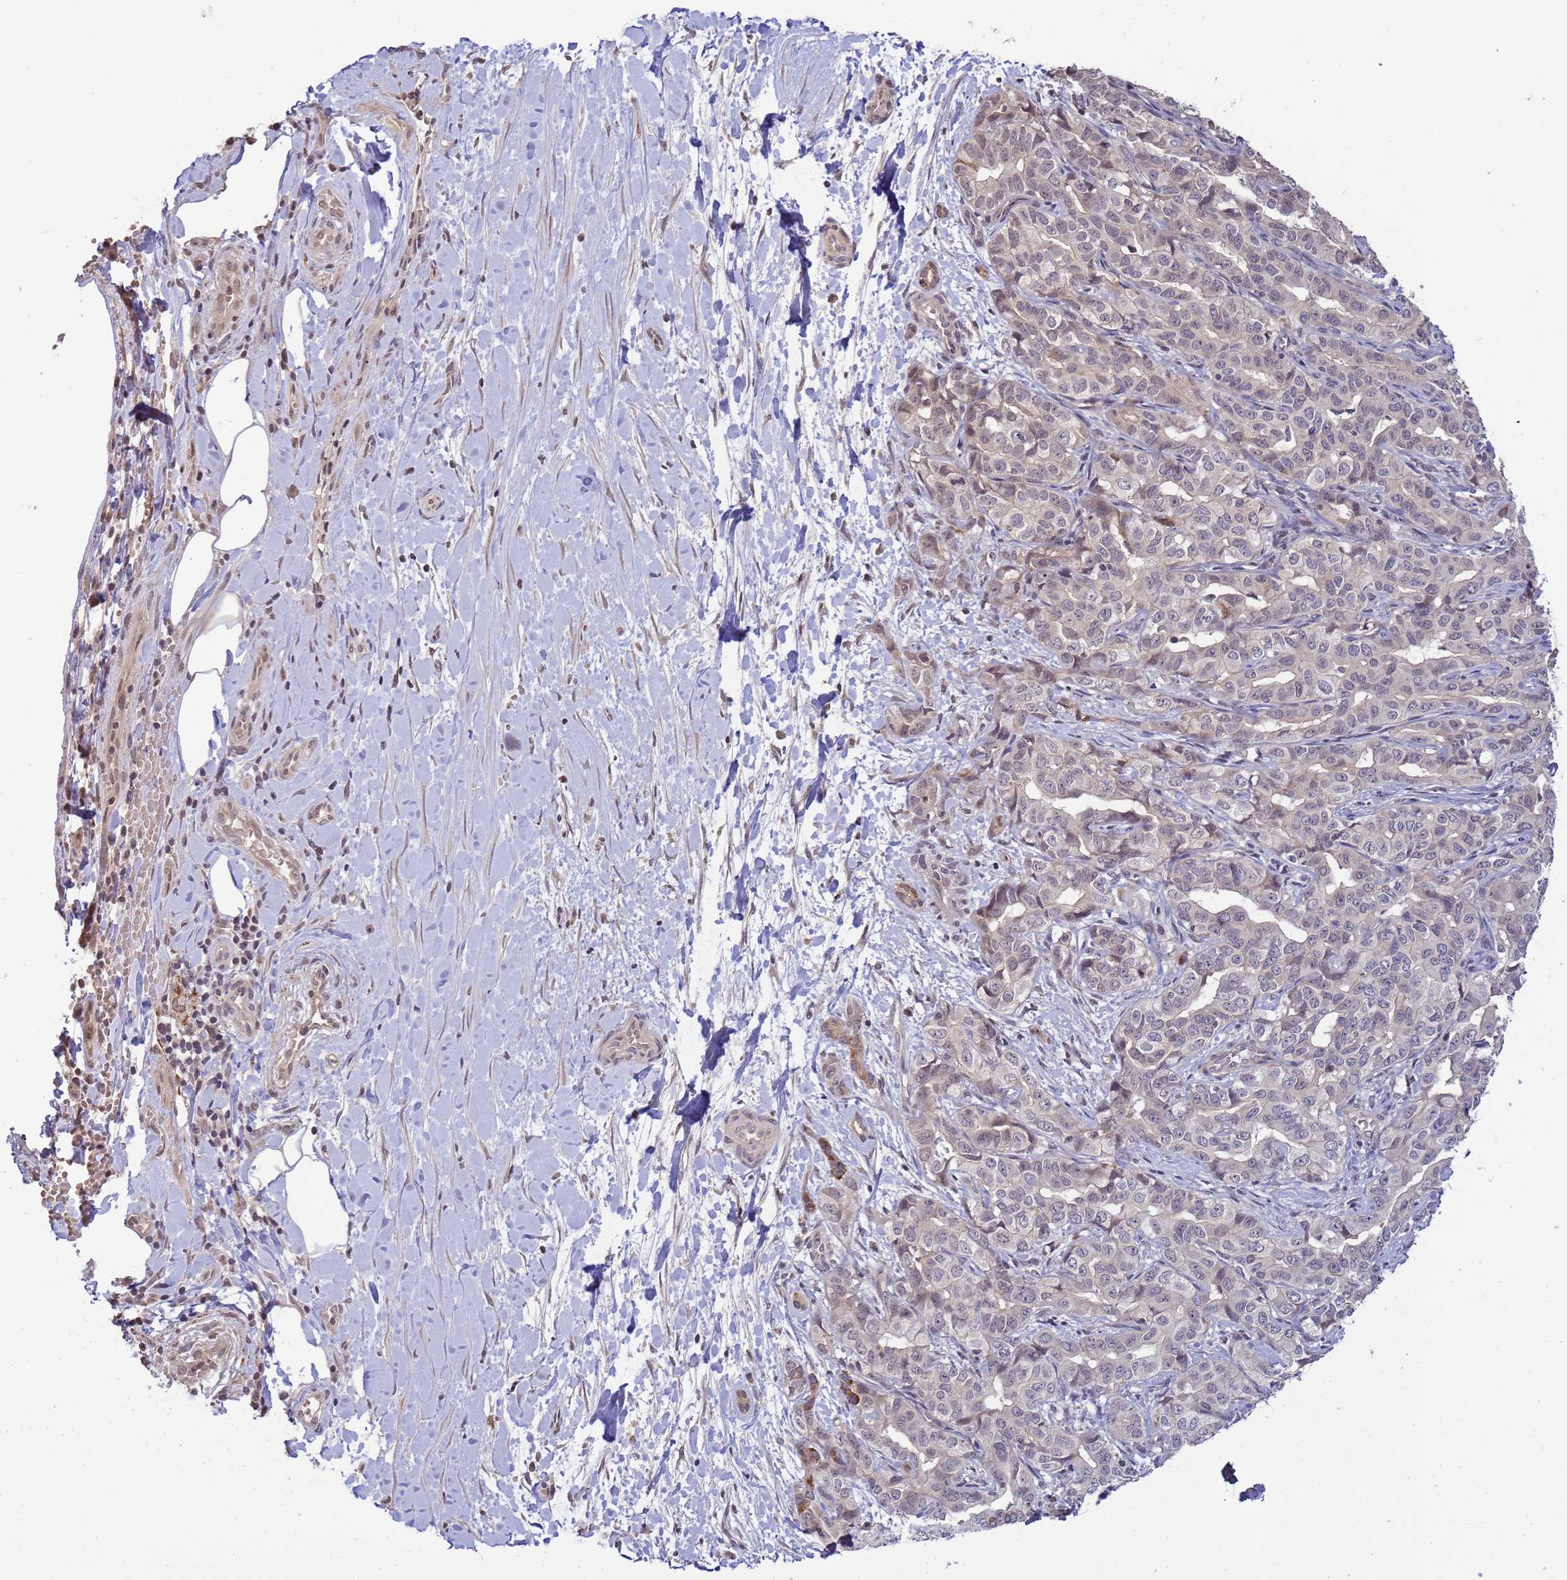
{"staining": {"intensity": "negative", "quantity": "none", "location": "none"}, "tissue": "liver cancer", "cell_type": "Tumor cells", "image_type": "cancer", "snomed": [{"axis": "morphology", "description": "Cholangiocarcinoma"}, {"axis": "topography", "description": "Liver"}], "caption": "Immunohistochemistry (IHC) of human cholangiocarcinoma (liver) exhibits no staining in tumor cells.", "gene": "MYL7", "patient": {"sex": "male", "age": 59}}